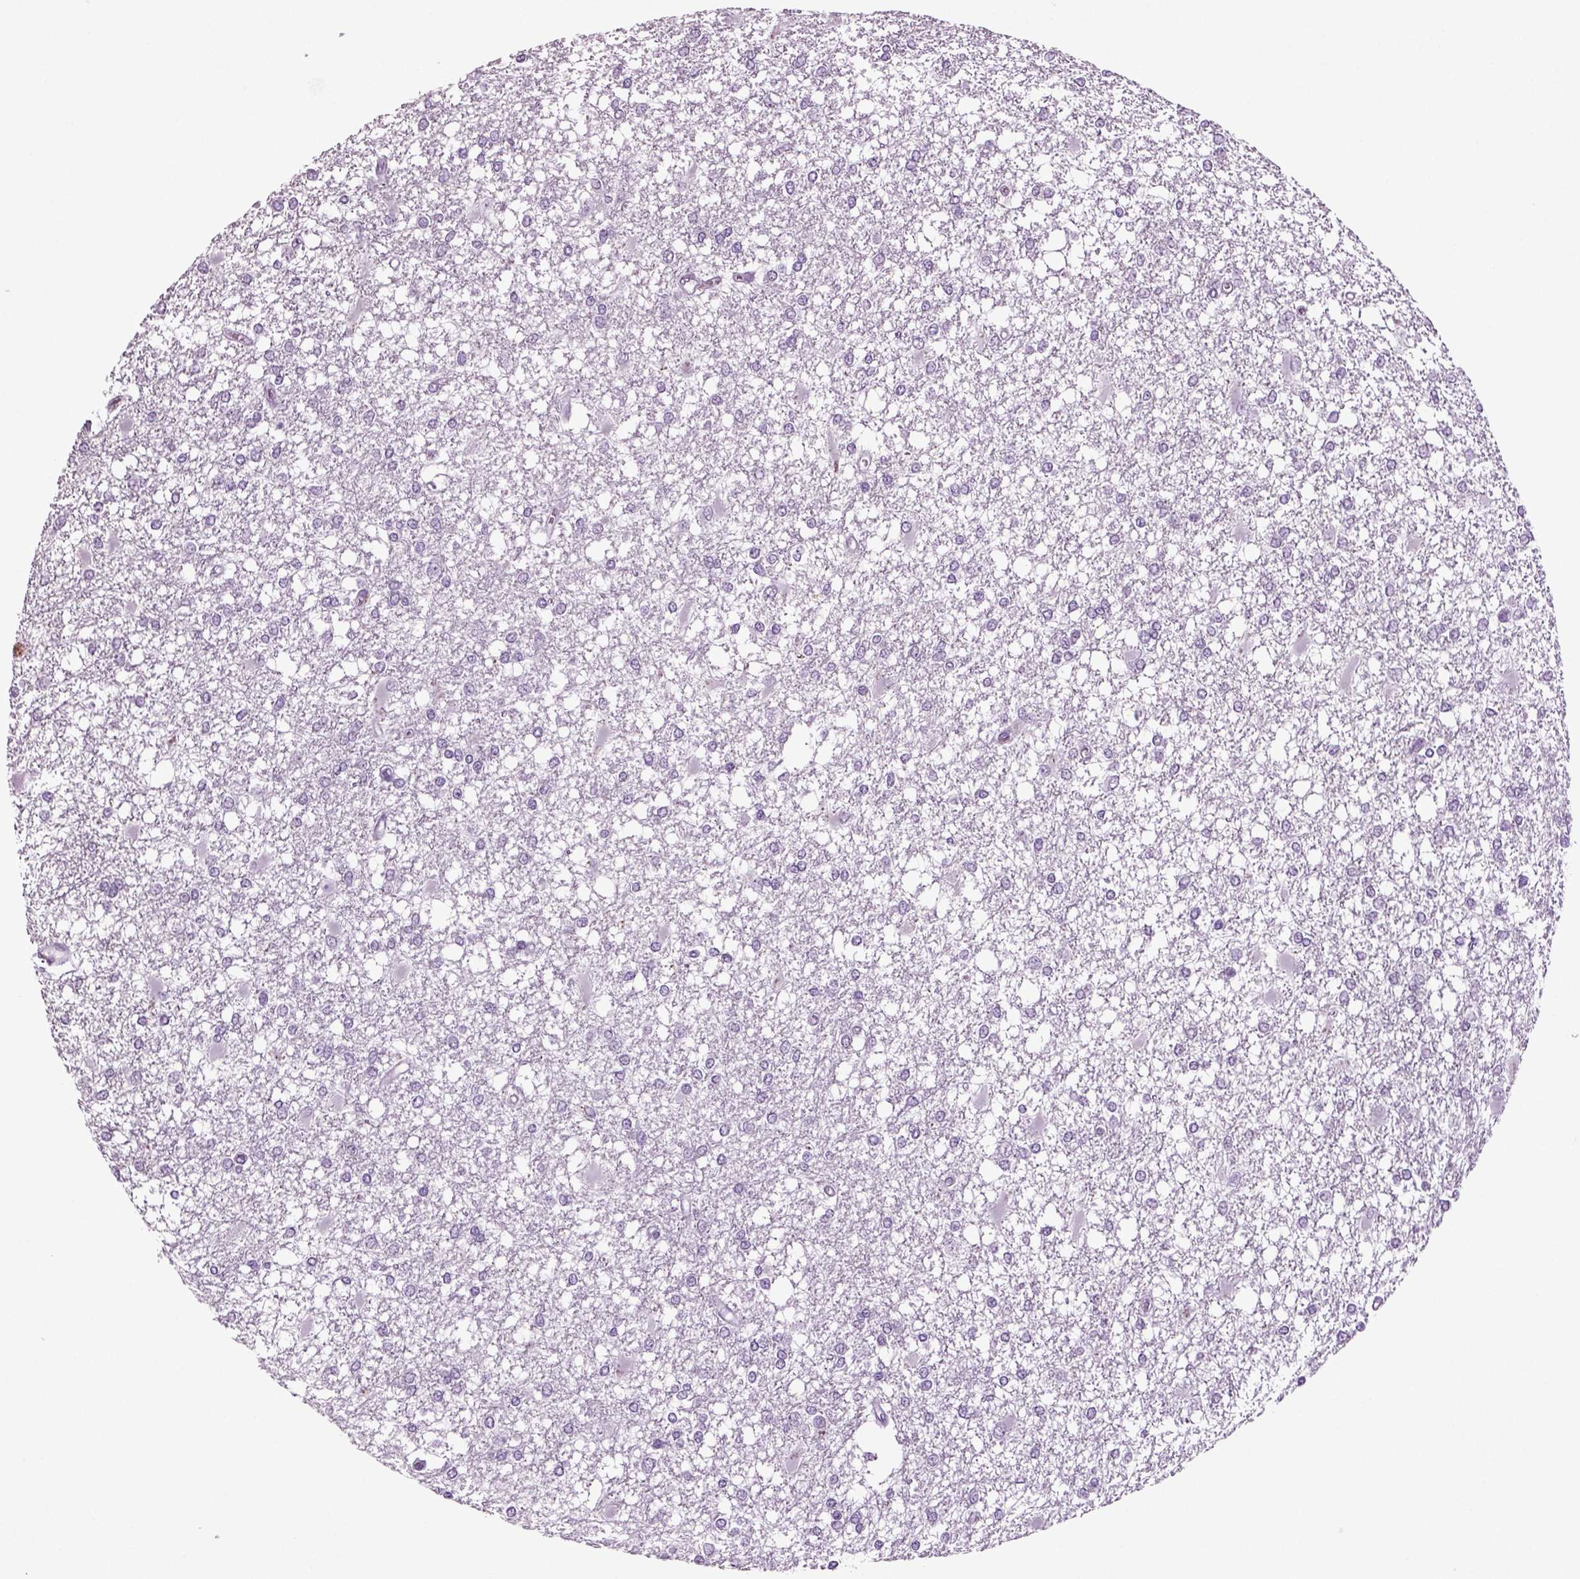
{"staining": {"intensity": "negative", "quantity": "none", "location": "none"}, "tissue": "glioma", "cell_type": "Tumor cells", "image_type": "cancer", "snomed": [{"axis": "morphology", "description": "Glioma, malignant, High grade"}, {"axis": "topography", "description": "Cerebral cortex"}], "caption": "There is no significant expression in tumor cells of malignant glioma (high-grade).", "gene": "SLC17A6", "patient": {"sex": "male", "age": 79}}